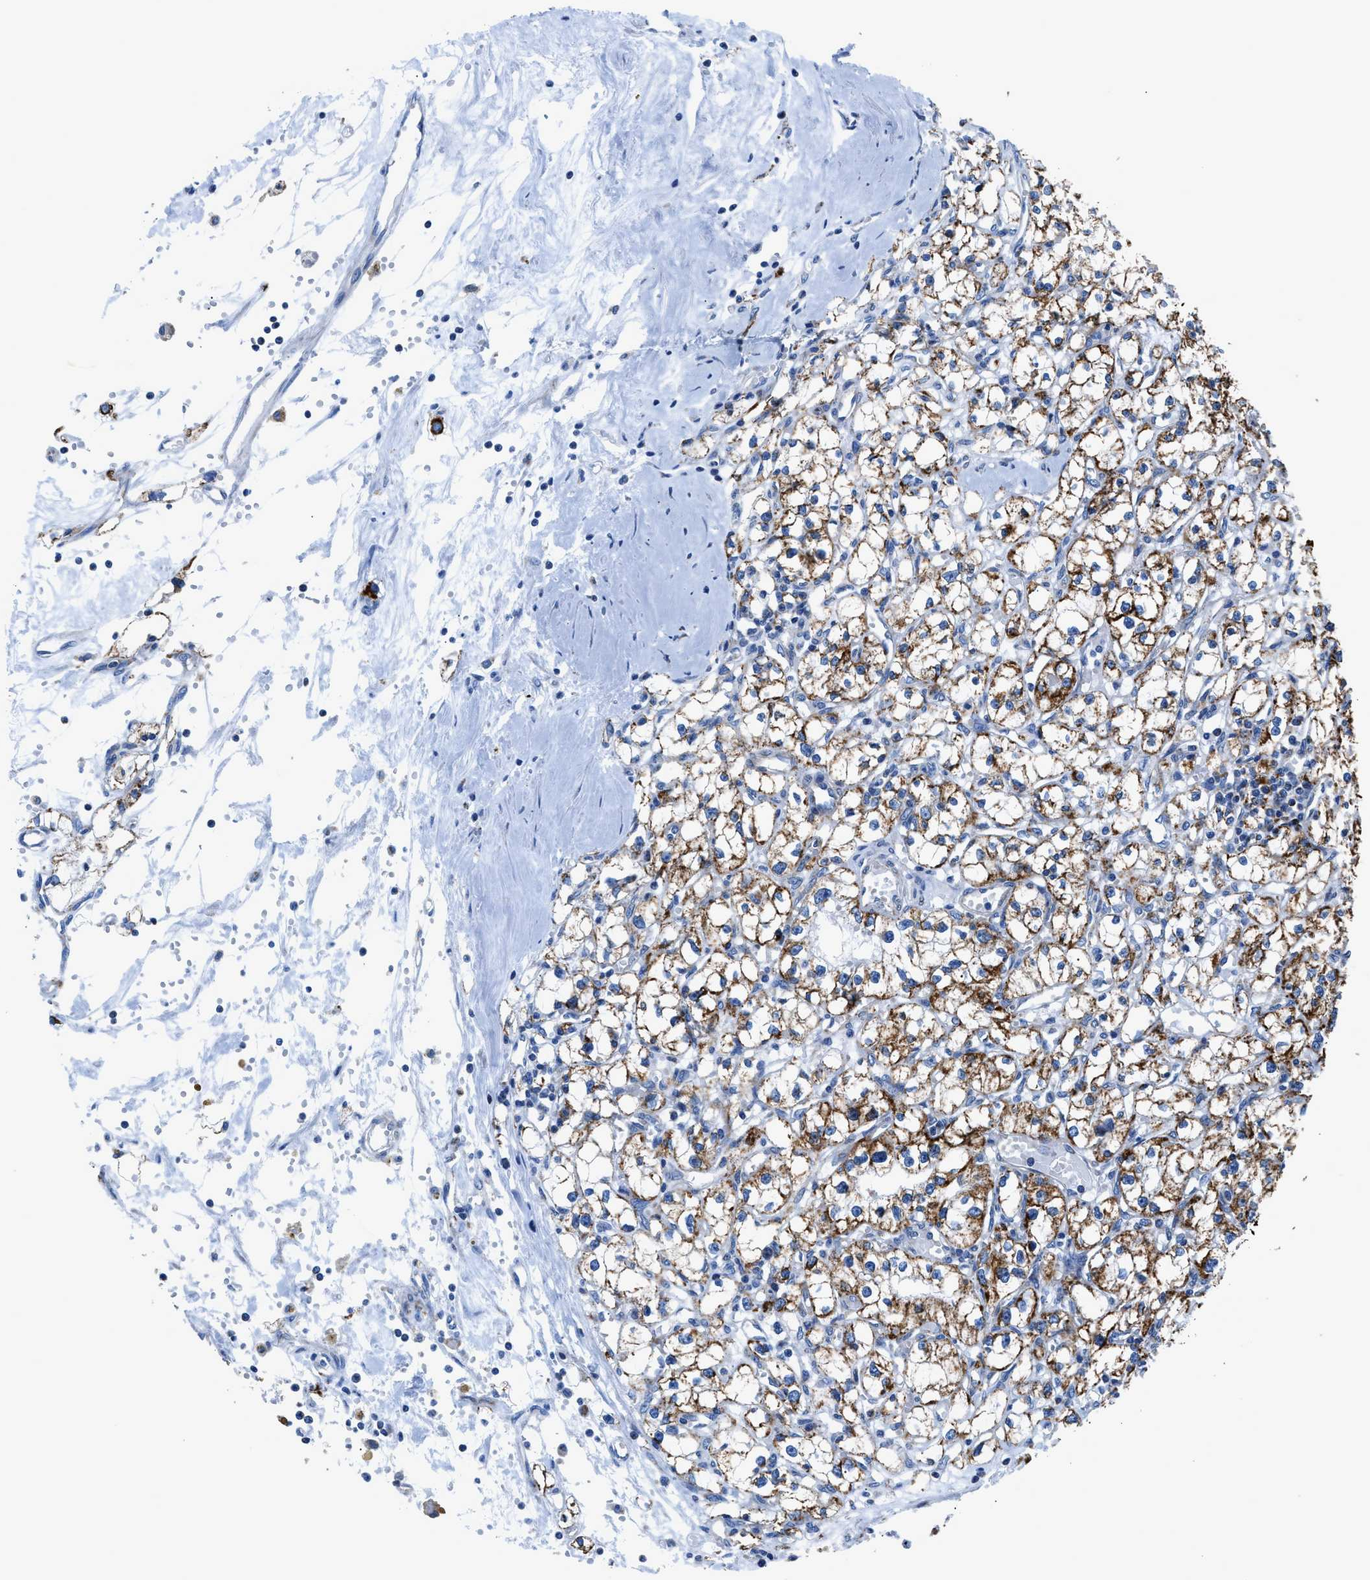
{"staining": {"intensity": "moderate", "quantity": "<25%", "location": "cytoplasmic/membranous"}, "tissue": "renal cancer", "cell_type": "Tumor cells", "image_type": "cancer", "snomed": [{"axis": "morphology", "description": "Adenocarcinoma, NOS"}, {"axis": "topography", "description": "Kidney"}], "caption": "Immunohistochemical staining of adenocarcinoma (renal) displays low levels of moderate cytoplasmic/membranous protein expression in about <25% of tumor cells. (brown staining indicates protein expression, while blue staining denotes nuclei).", "gene": "ZDHHC3", "patient": {"sex": "male", "age": 56}}